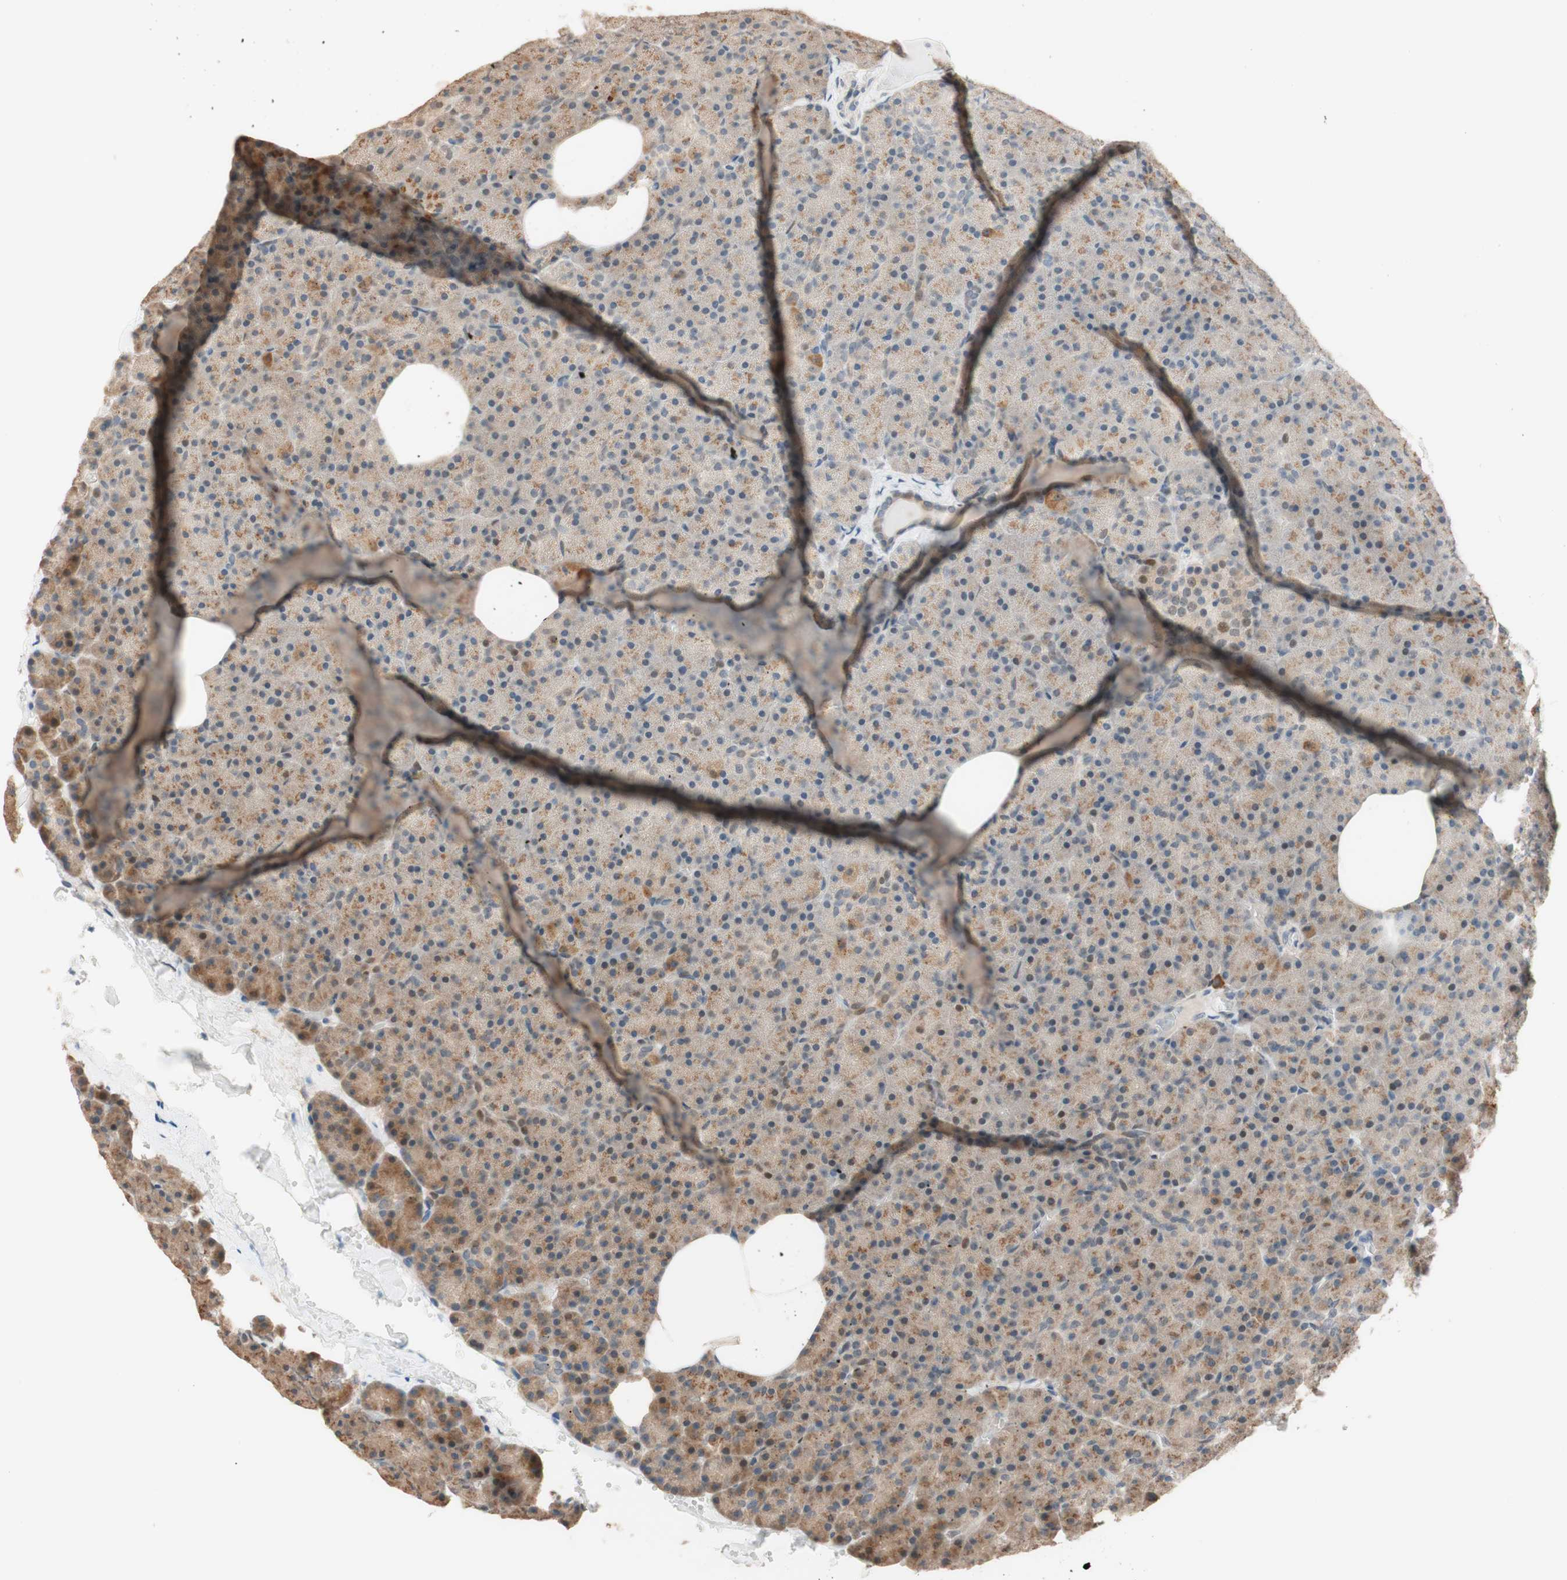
{"staining": {"intensity": "moderate", "quantity": ">75%", "location": "cytoplasmic/membranous"}, "tissue": "pancreas", "cell_type": "Exocrine glandular cells", "image_type": "normal", "snomed": [{"axis": "morphology", "description": "Normal tissue, NOS"}, {"axis": "topography", "description": "Pancreas"}], "caption": "A high-resolution image shows IHC staining of unremarkable pancreas, which demonstrates moderate cytoplasmic/membranous positivity in about >75% of exocrine glandular cells.", "gene": "CCNC", "patient": {"sex": "female", "age": 35}}